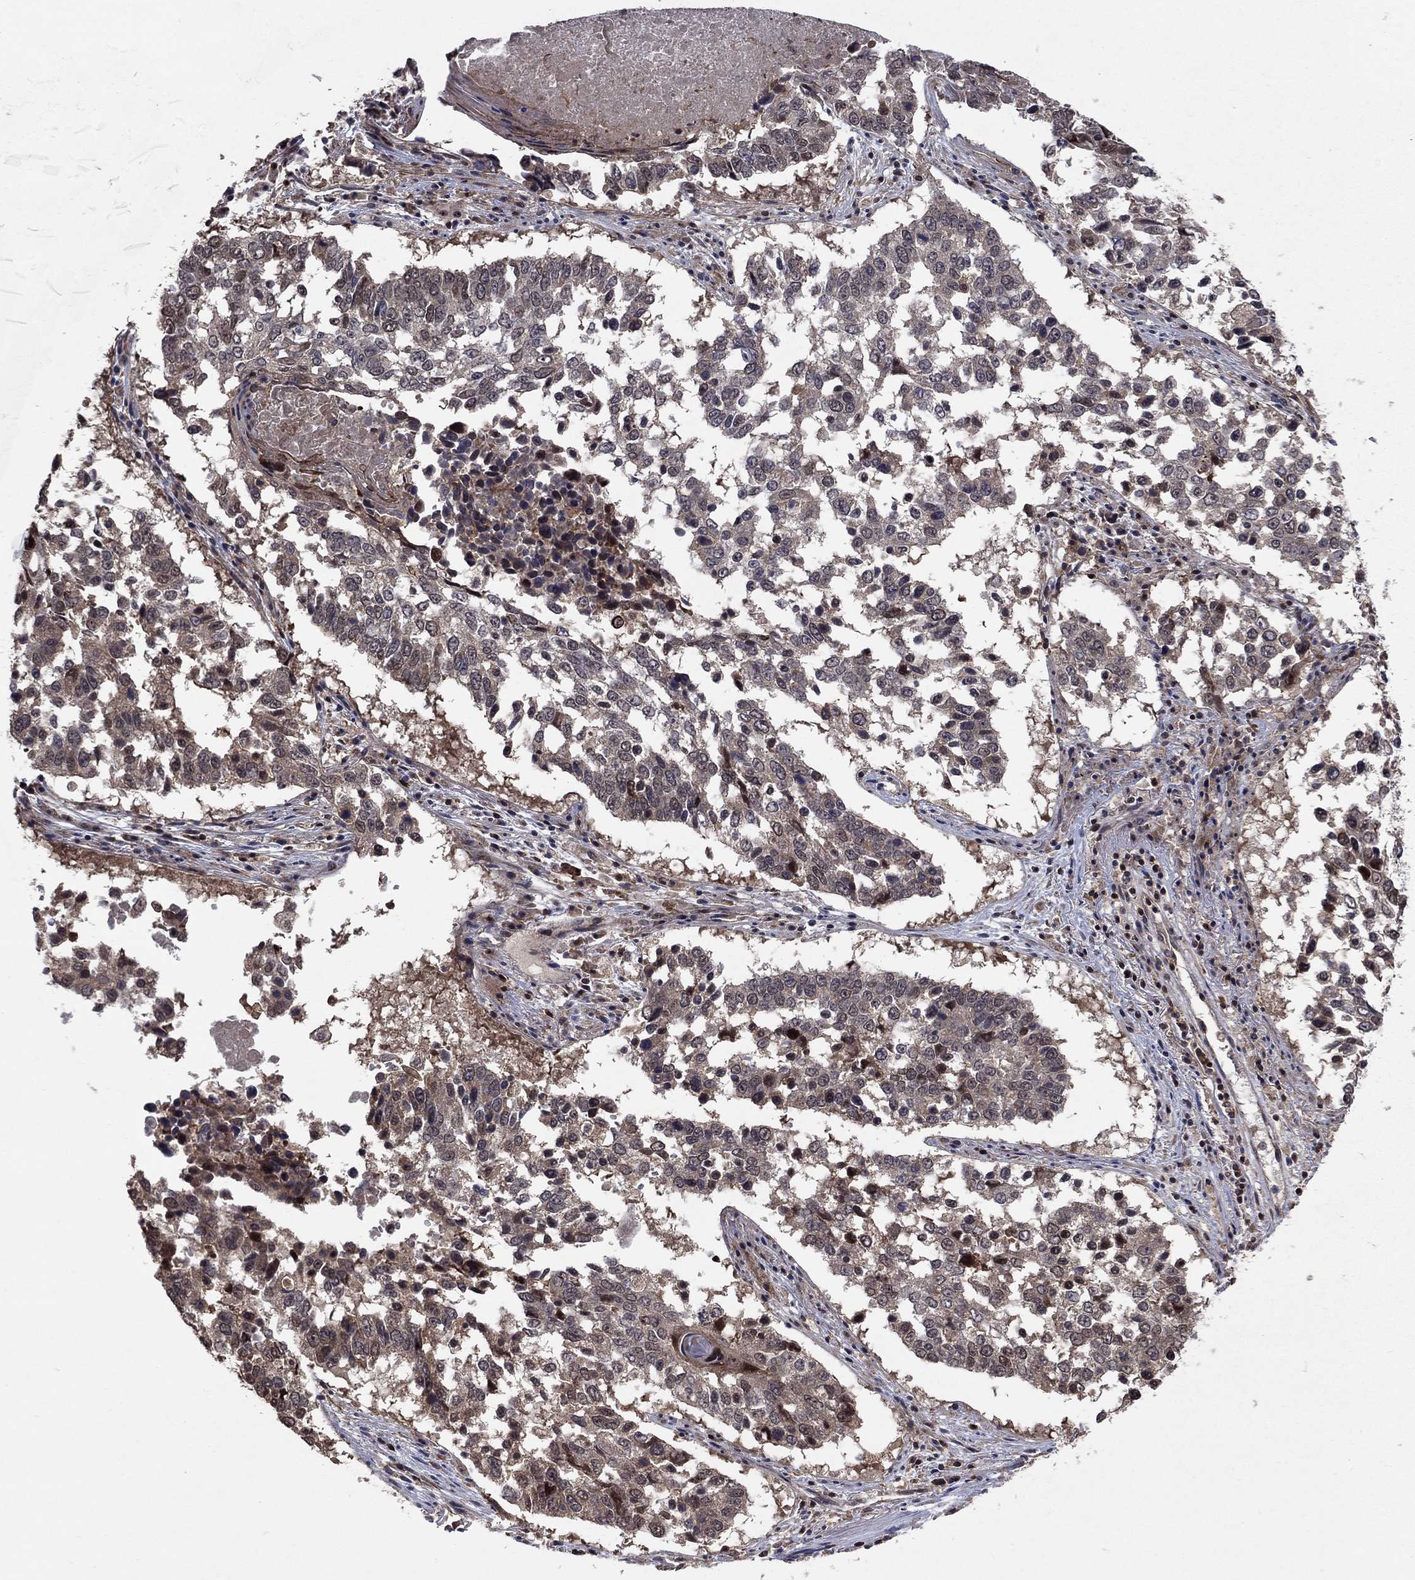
{"staining": {"intensity": "strong", "quantity": "<25%", "location": "nuclear"}, "tissue": "lung cancer", "cell_type": "Tumor cells", "image_type": "cancer", "snomed": [{"axis": "morphology", "description": "Squamous cell carcinoma, NOS"}, {"axis": "topography", "description": "Lung"}], "caption": "IHC photomicrograph of human lung cancer stained for a protein (brown), which demonstrates medium levels of strong nuclear positivity in approximately <25% of tumor cells.", "gene": "CCDC66", "patient": {"sex": "male", "age": 82}}